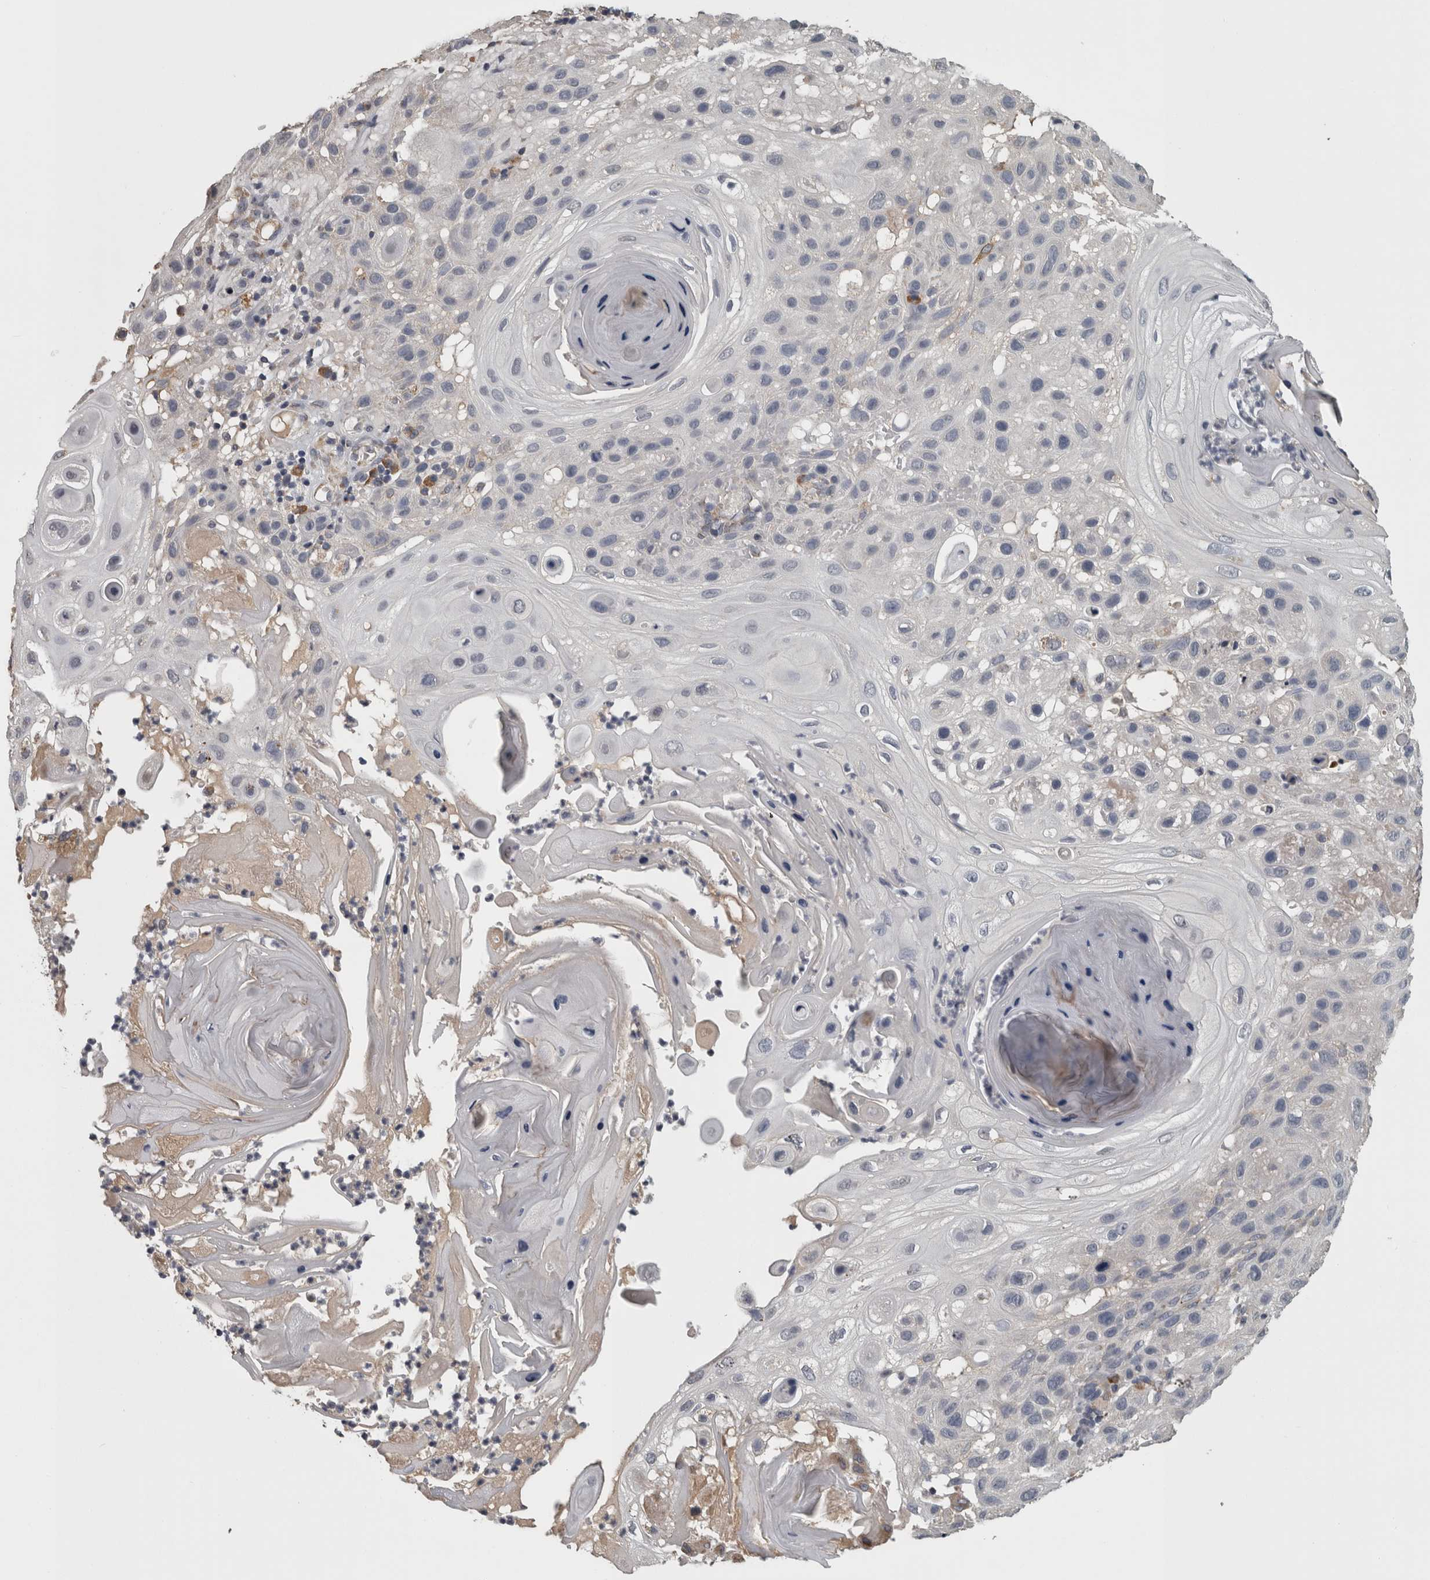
{"staining": {"intensity": "negative", "quantity": "none", "location": "none"}, "tissue": "skin cancer", "cell_type": "Tumor cells", "image_type": "cancer", "snomed": [{"axis": "morphology", "description": "Normal tissue, NOS"}, {"axis": "morphology", "description": "Squamous cell carcinoma, NOS"}, {"axis": "topography", "description": "Skin"}], "caption": "Tumor cells show no significant positivity in skin cancer.", "gene": "FRK", "patient": {"sex": "female", "age": 96}}